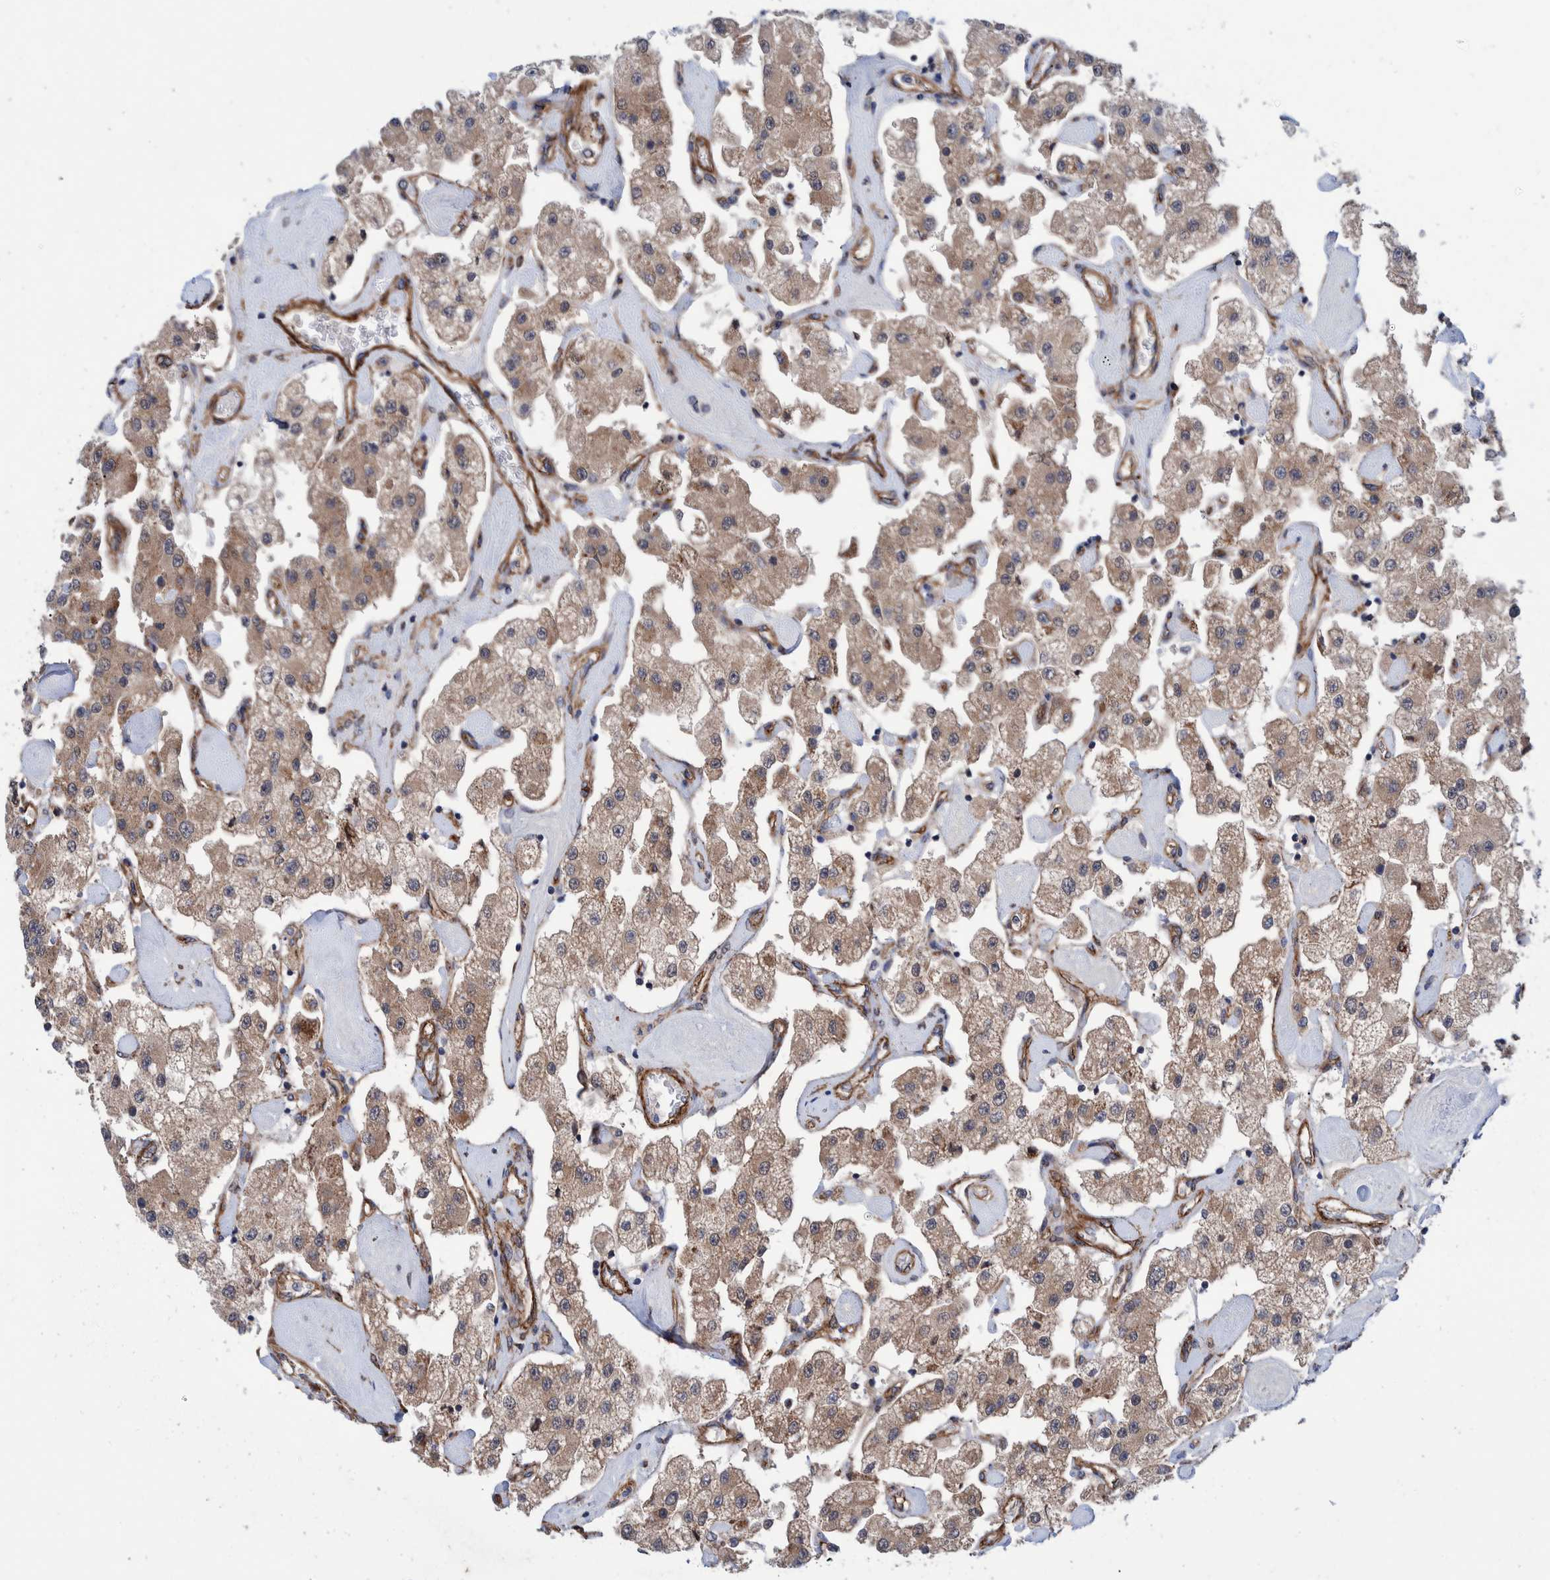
{"staining": {"intensity": "moderate", "quantity": ">75%", "location": "cytoplasmic/membranous"}, "tissue": "carcinoid", "cell_type": "Tumor cells", "image_type": "cancer", "snomed": [{"axis": "morphology", "description": "Carcinoid, malignant, NOS"}, {"axis": "topography", "description": "Pancreas"}], "caption": "A brown stain labels moderate cytoplasmic/membranous expression of a protein in carcinoid (malignant) tumor cells.", "gene": "SLC25A10", "patient": {"sex": "male", "age": 41}}